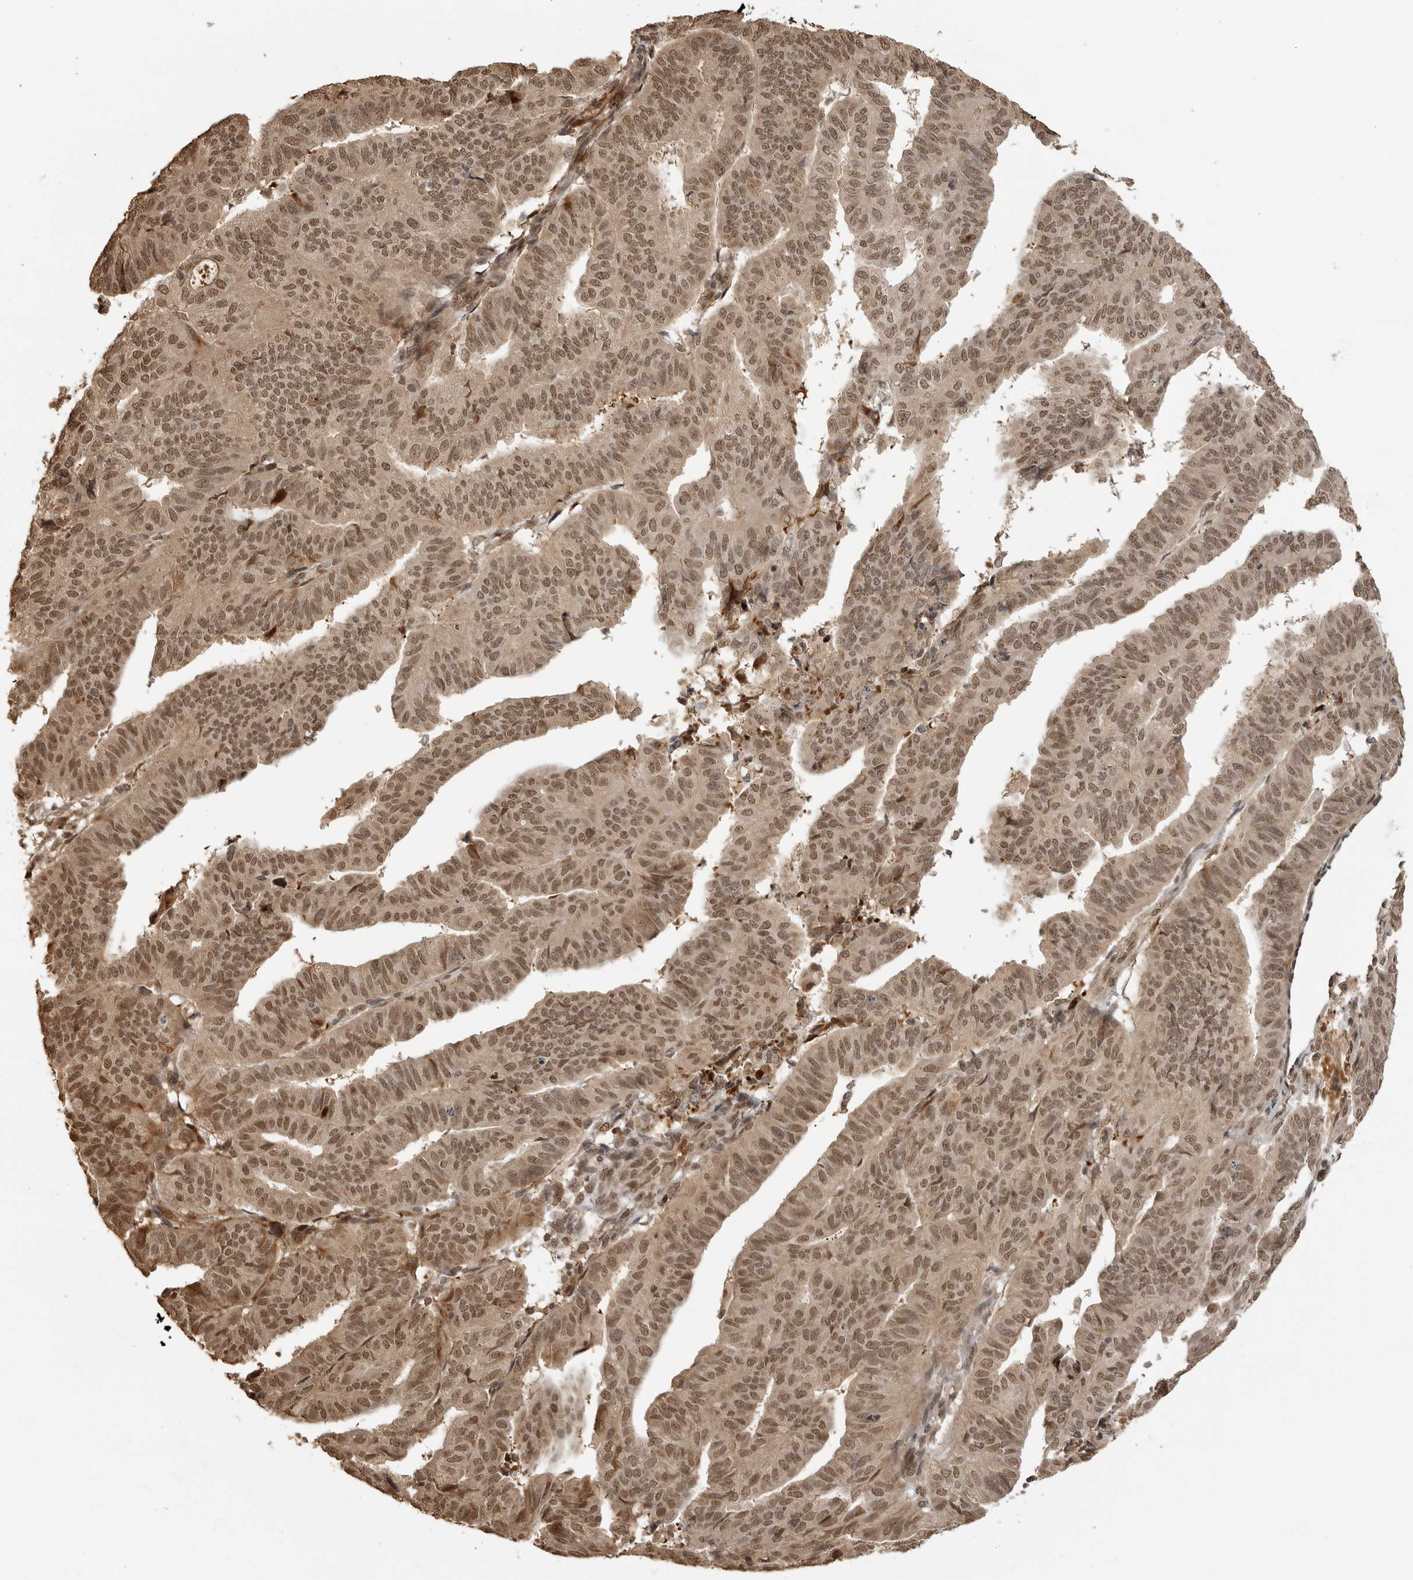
{"staining": {"intensity": "moderate", "quantity": ">75%", "location": "nuclear"}, "tissue": "endometrial cancer", "cell_type": "Tumor cells", "image_type": "cancer", "snomed": [{"axis": "morphology", "description": "Adenocarcinoma, NOS"}, {"axis": "topography", "description": "Endometrium"}], "caption": "Human endometrial cancer stained with a protein marker reveals moderate staining in tumor cells.", "gene": "CLOCK", "patient": {"sex": "female", "age": 51}}